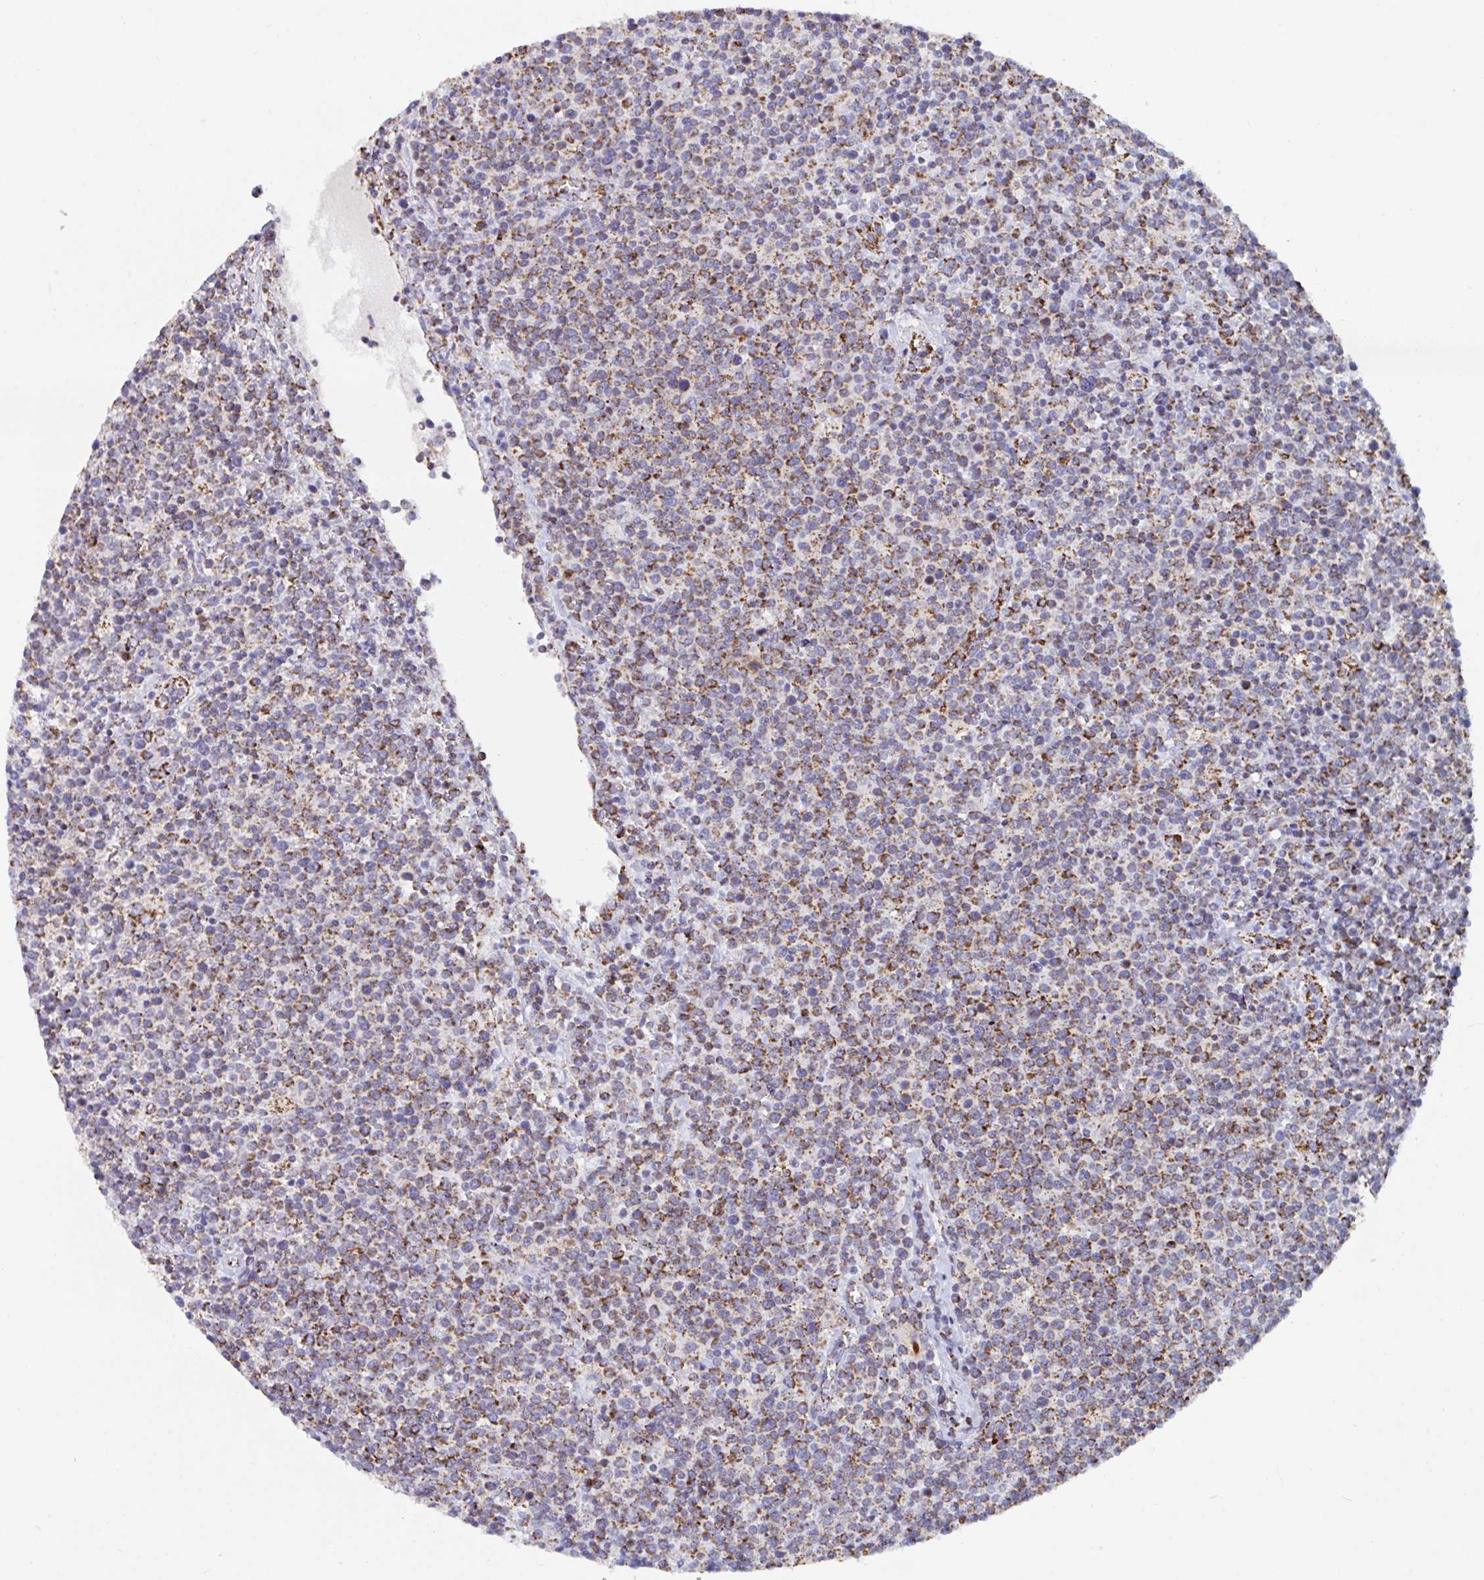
{"staining": {"intensity": "strong", "quantity": "25%-75%", "location": "cytoplasmic/membranous"}, "tissue": "lymphoma", "cell_type": "Tumor cells", "image_type": "cancer", "snomed": [{"axis": "morphology", "description": "Malignant lymphoma, non-Hodgkin's type, High grade"}, {"axis": "topography", "description": "Lymph node"}], "caption": "About 25%-75% of tumor cells in lymphoma display strong cytoplasmic/membranous protein positivity as visualized by brown immunohistochemical staining.", "gene": "BCAT2", "patient": {"sex": "male", "age": 61}}